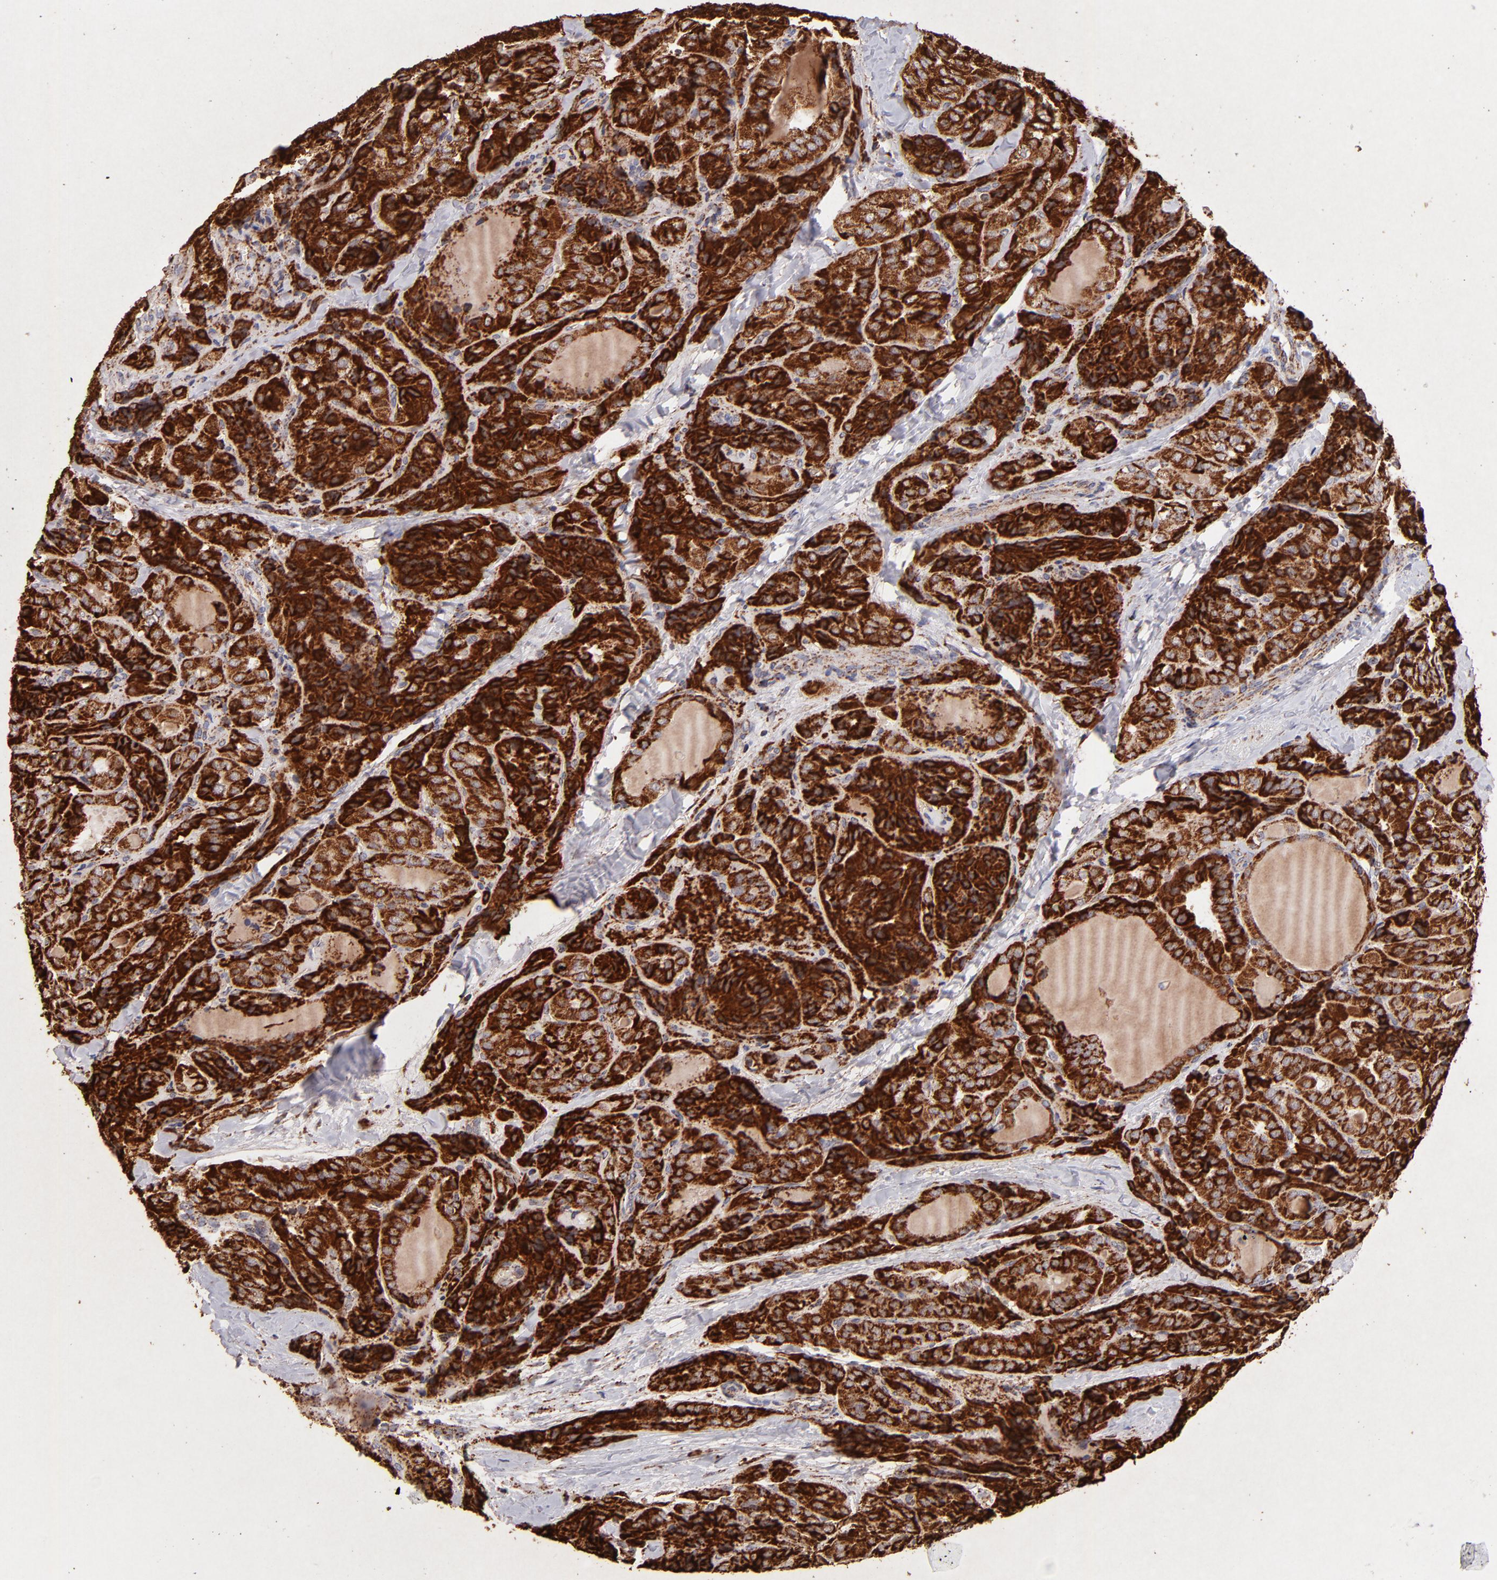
{"staining": {"intensity": "strong", "quantity": ">75%", "location": "cytoplasmic/membranous"}, "tissue": "thyroid cancer", "cell_type": "Tumor cells", "image_type": "cancer", "snomed": [{"axis": "morphology", "description": "Papillary adenocarcinoma, NOS"}, {"axis": "topography", "description": "Thyroid gland"}], "caption": "A high amount of strong cytoplasmic/membranous staining is present in approximately >75% of tumor cells in thyroid papillary adenocarcinoma tissue.", "gene": "DLST", "patient": {"sex": "female", "age": 71}}